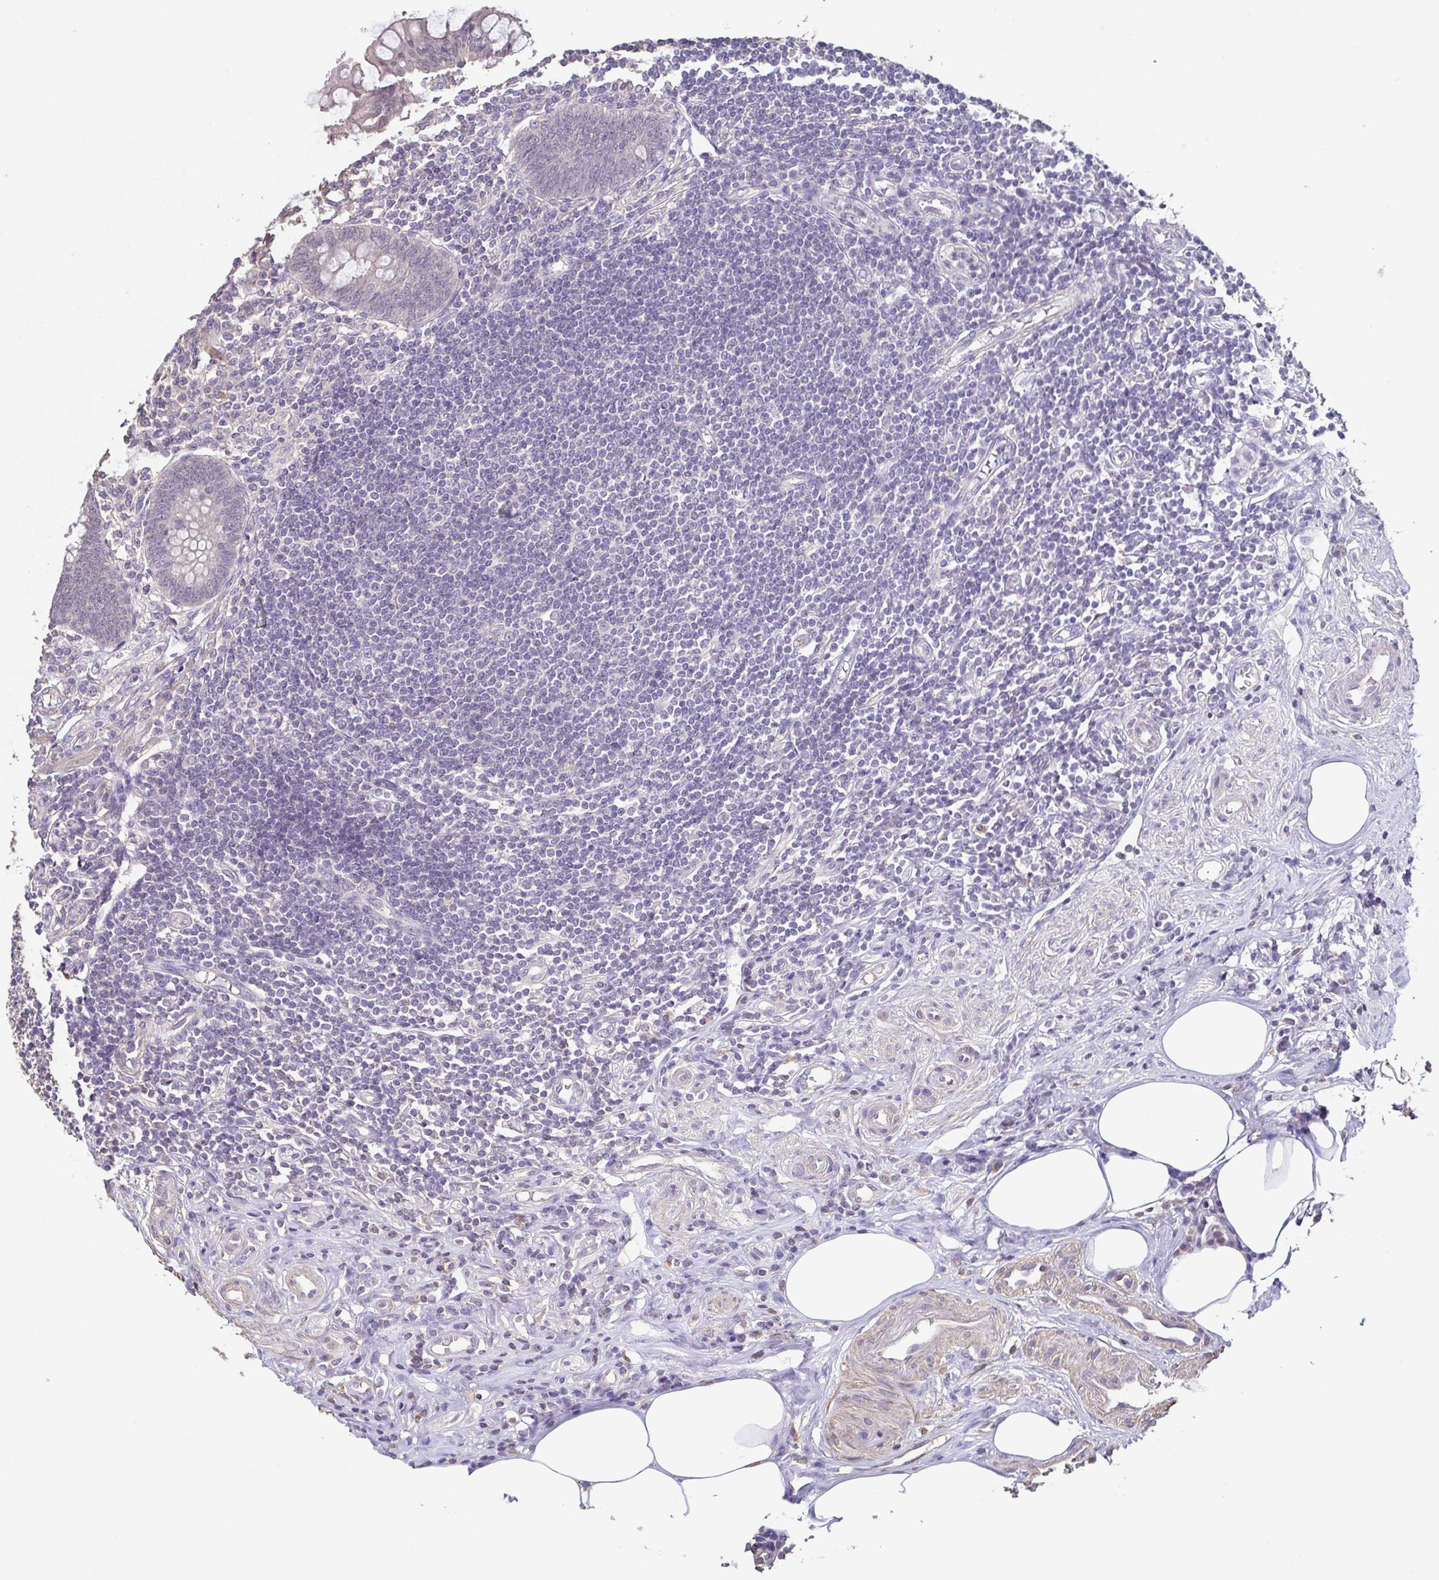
{"staining": {"intensity": "negative", "quantity": "none", "location": "none"}, "tissue": "appendix", "cell_type": "Glandular cells", "image_type": "normal", "snomed": [{"axis": "morphology", "description": "Normal tissue, NOS"}, {"axis": "topography", "description": "Appendix"}], "caption": "This is an immunohistochemistry photomicrograph of normal human appendix. There is no positivity in glandular cells.", "gene": "ACTRT2", "patient": {"sex": "female", "age": 57}}